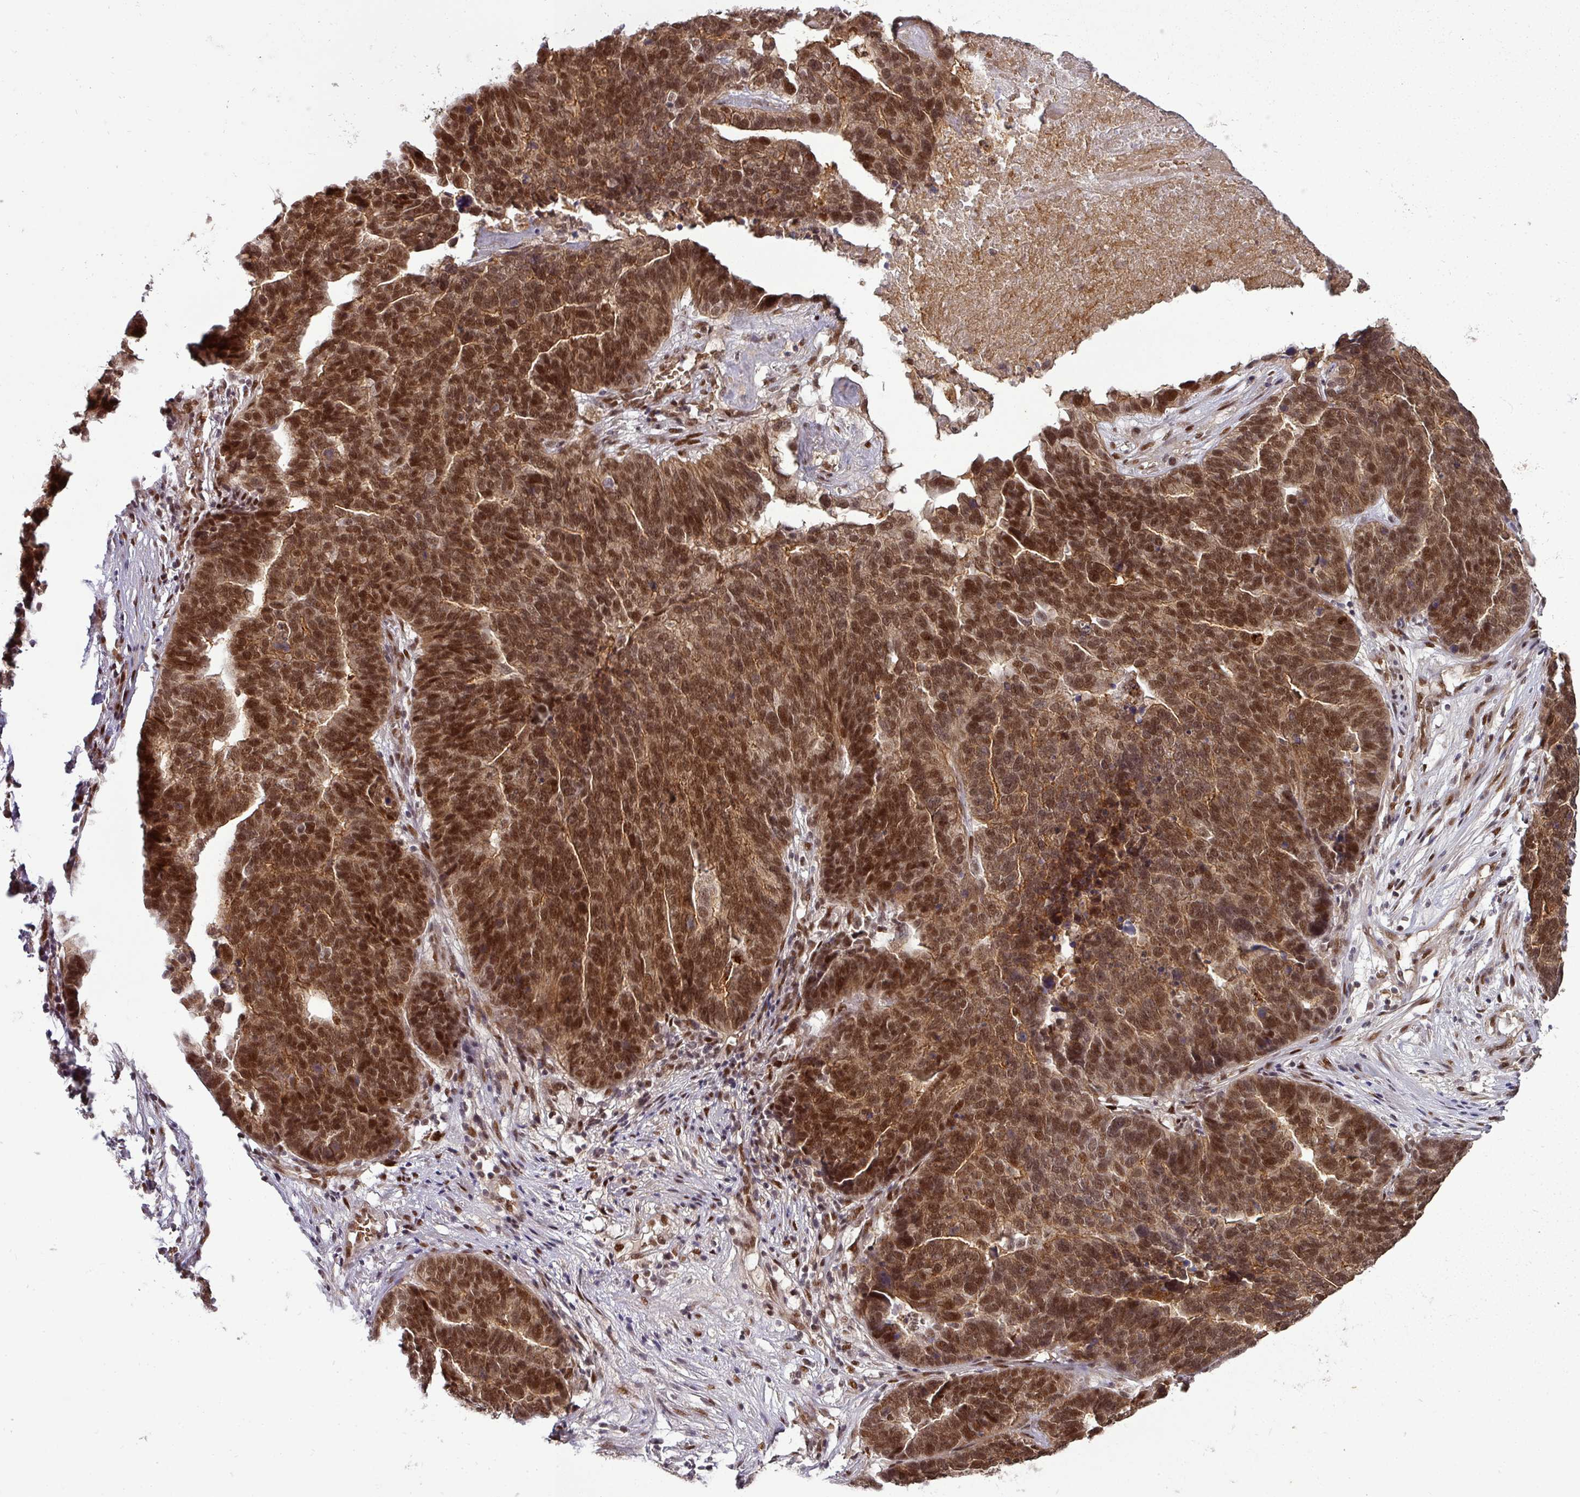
{"staining": {"intensity": "strong", "quantity": ">75%", "location": "cytoplasmic/membranous,nuclear"}, "tissue": "ovarian cancer", "cell_type": "Tumor cells", "image_type": "cancer", "snomed": [{"axis": "morphology", "description": "Cystadenocarcinoma, serous, NOS"}, {"axis": "topography", "description": "Ovary"}], "caption": "The image reveals staining of ovarian cancer (serous cystadenocarcinoma), revealing strong cytoplasmic/membranous and nuclear protein positivity (brown color) within tumor cells. The staining was performed using DAB, with brown indicating positive protein expression. Nuclei are stained blue with hematoxylin.", "gene": "CIC", "patient": {"sex": "female", "age": 59}}